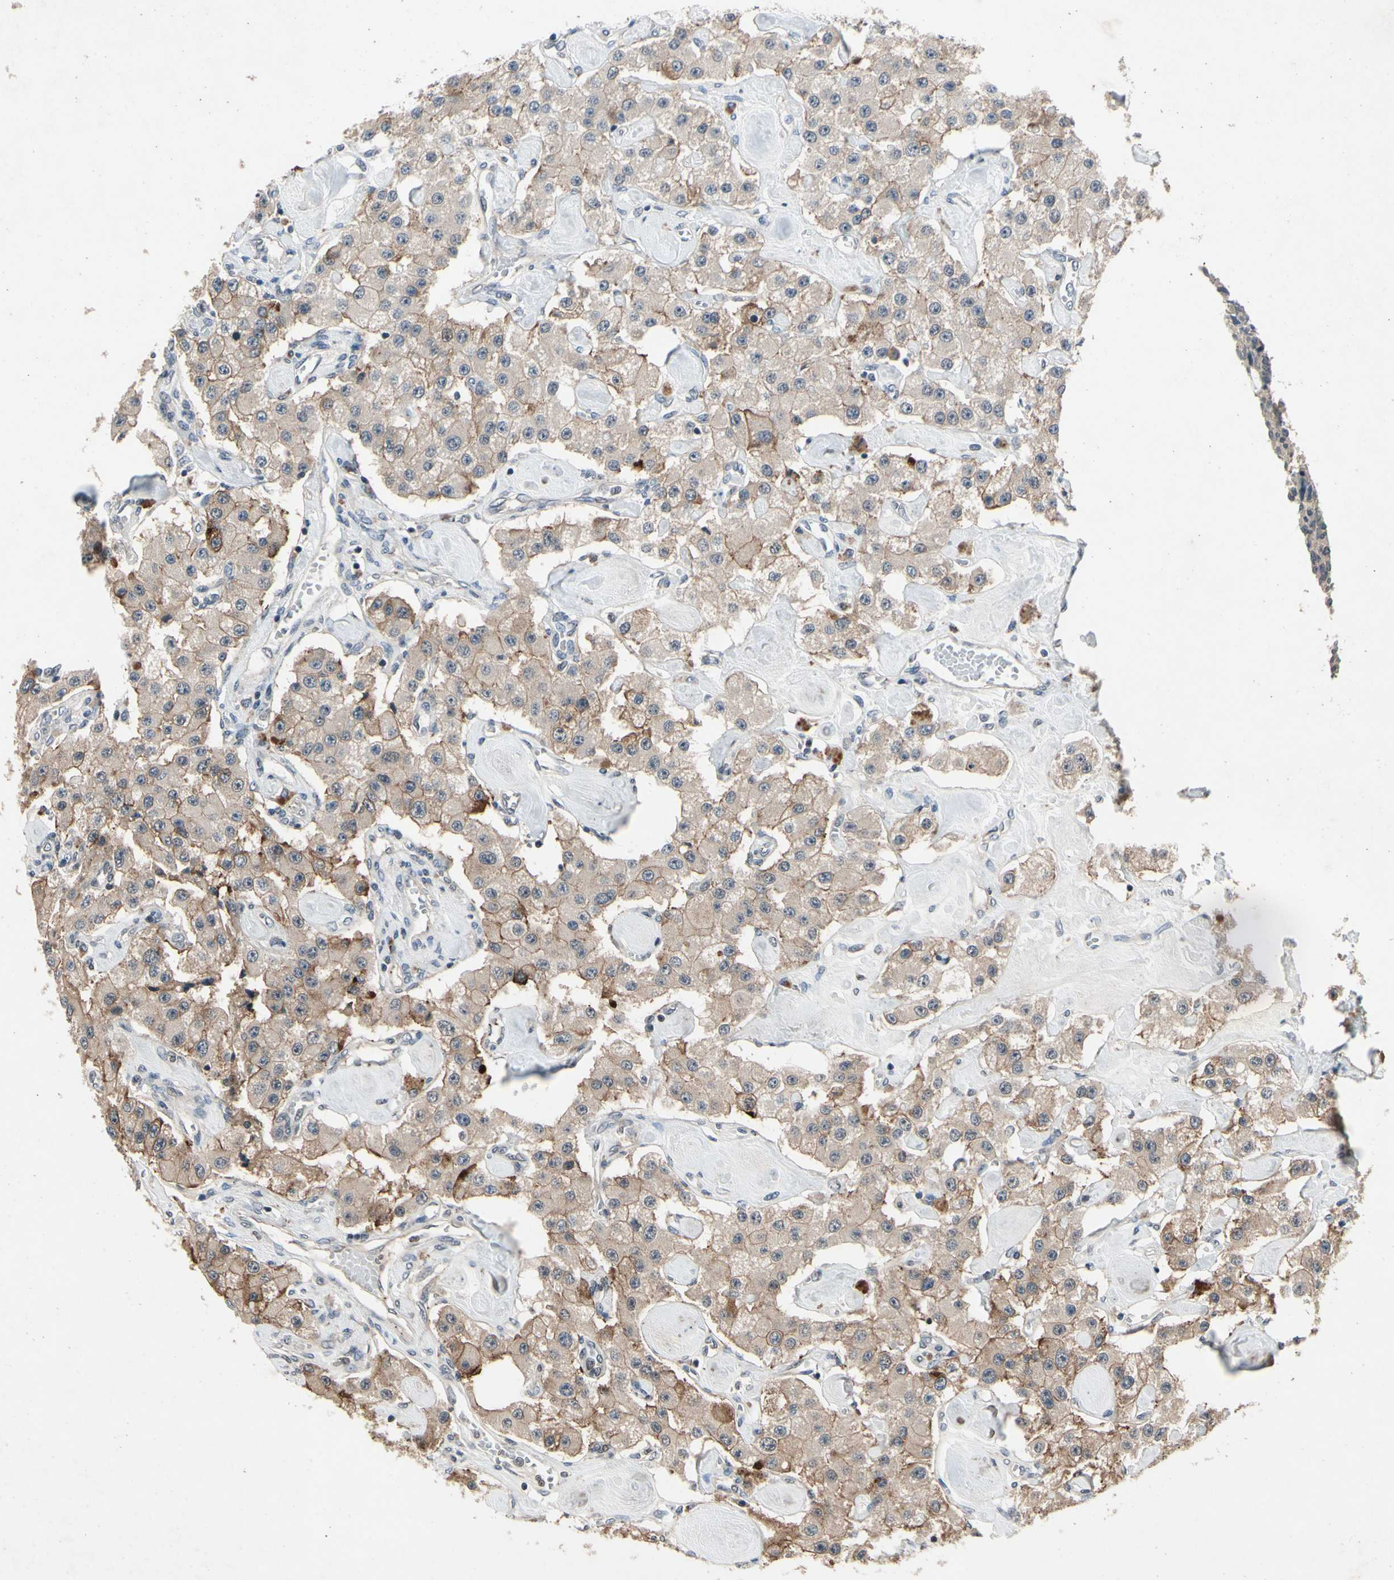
{"staining": {"intensity": "moderate", "quantity": ">75%", "location": "cytoplasmic/membranous"}, "tissue": "carcinoid", "cell_type": "Tumor cells", "image_type": "cancer", "snomed": [{"axis": "morphology", "description": "Carcinoid, malignant, NOS"}, {"axis": "topography", "description": "Pancreas"}], "caption": "A high-resolution histopathology image shows immunohistochemistry (IHC) staining of carcinoid, which displays moderate cytoplasmic/membranous positivity in about >75% of tumor cells.", "gene": "DPY19L3", "patient": {"sex": "male", "age": 41}}